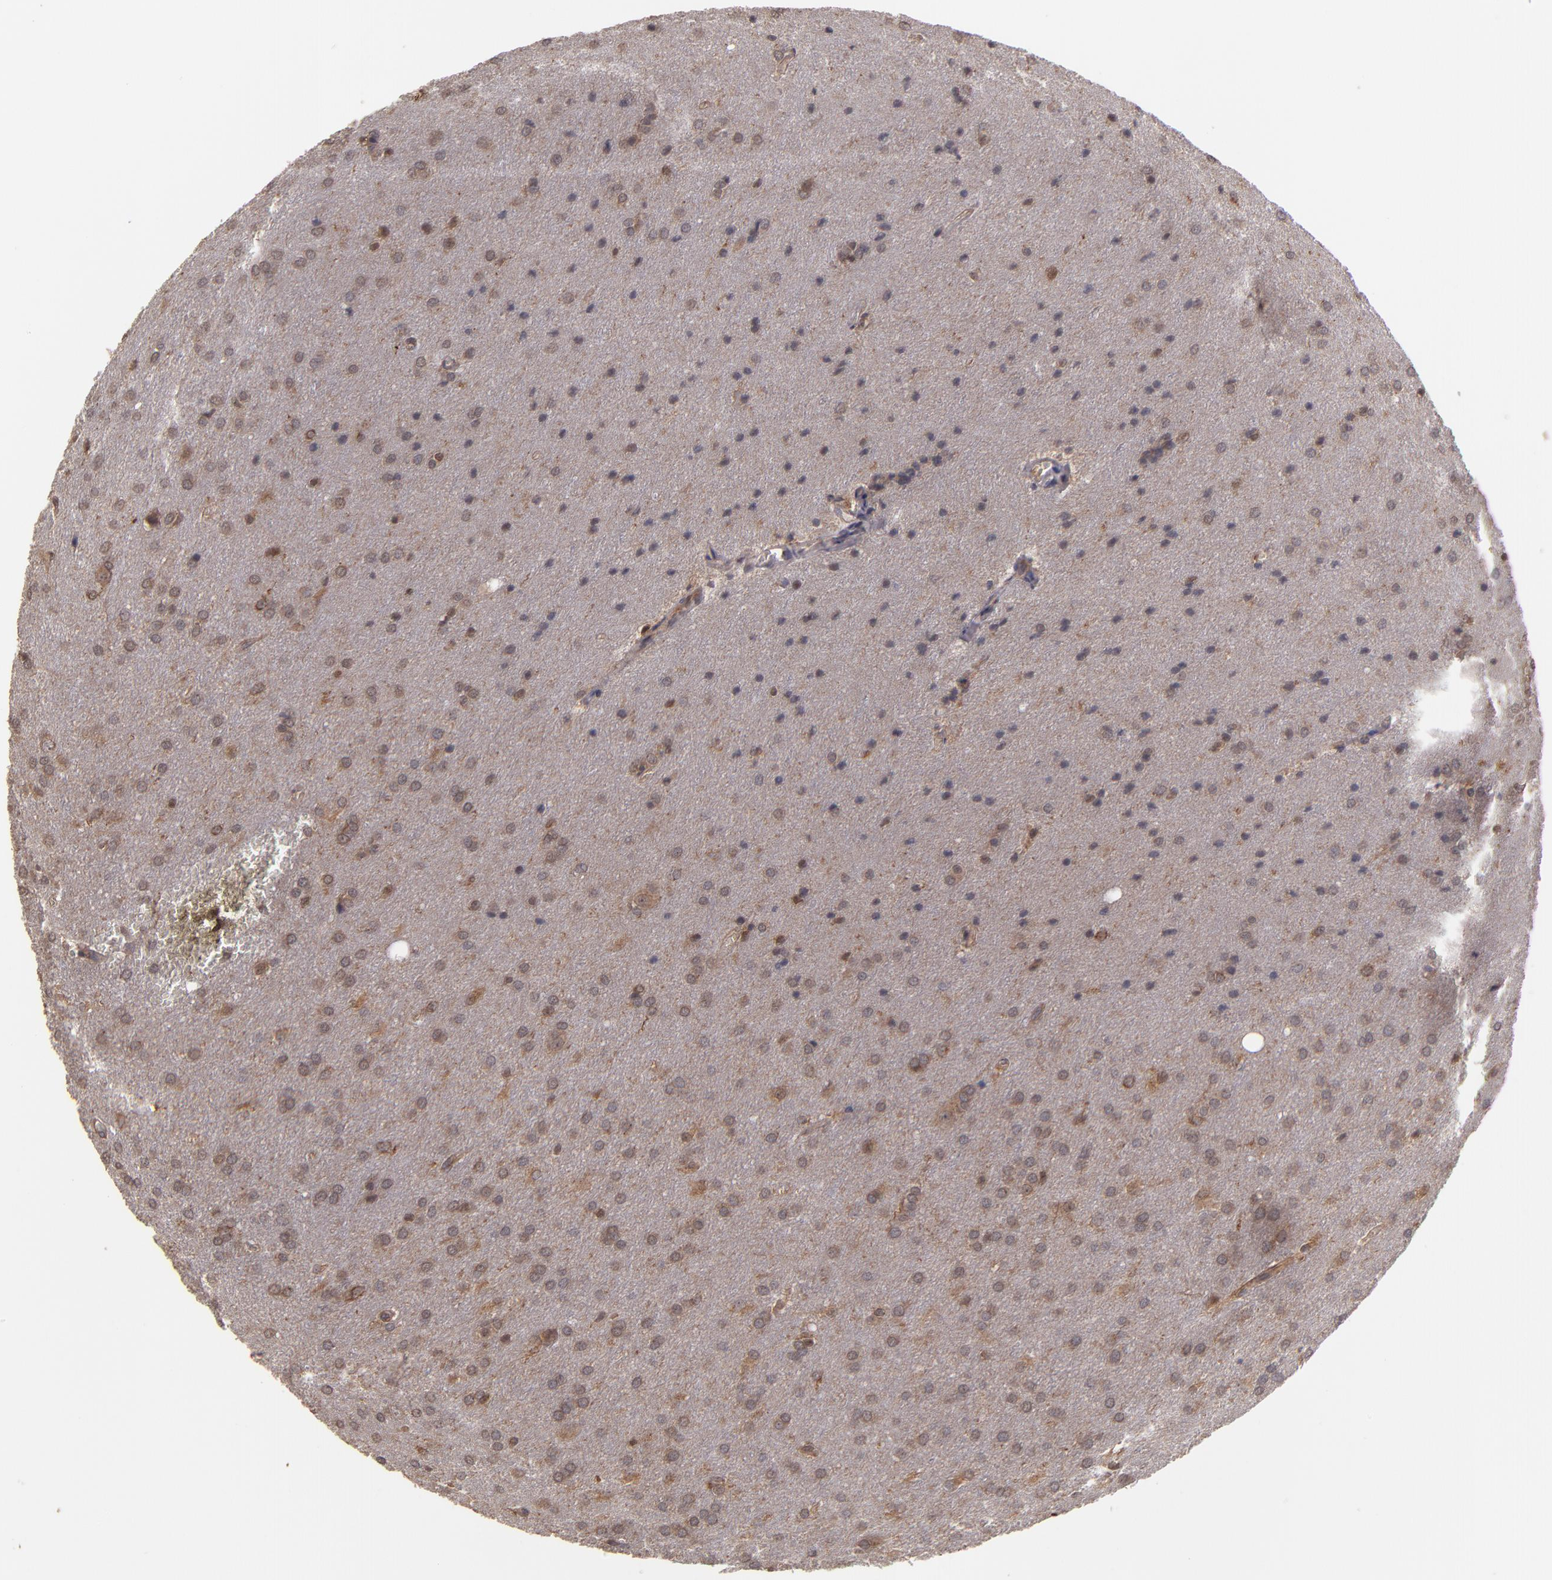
{"staining": {"intensity": "moderate", "quantity": ">75%", "location": "cytoplasmic/membranous"}, "tissue": "glioma", "cell_type": "Tumor cells", "image_type": "cancer", "snomed": [{"axis": "morphology", "description": "Glioma, malignant, Low grade"}, {"axis": "topography", "description": "Brain"}], "caption": "Human malignant low-grade glioma stained for a protein (brown) shows moderate cytoplasmic/membranous positive expression in approximately >75% of tumor cells.", "gene": "NF2", "patient": {"sex": "female", "age": 32}}